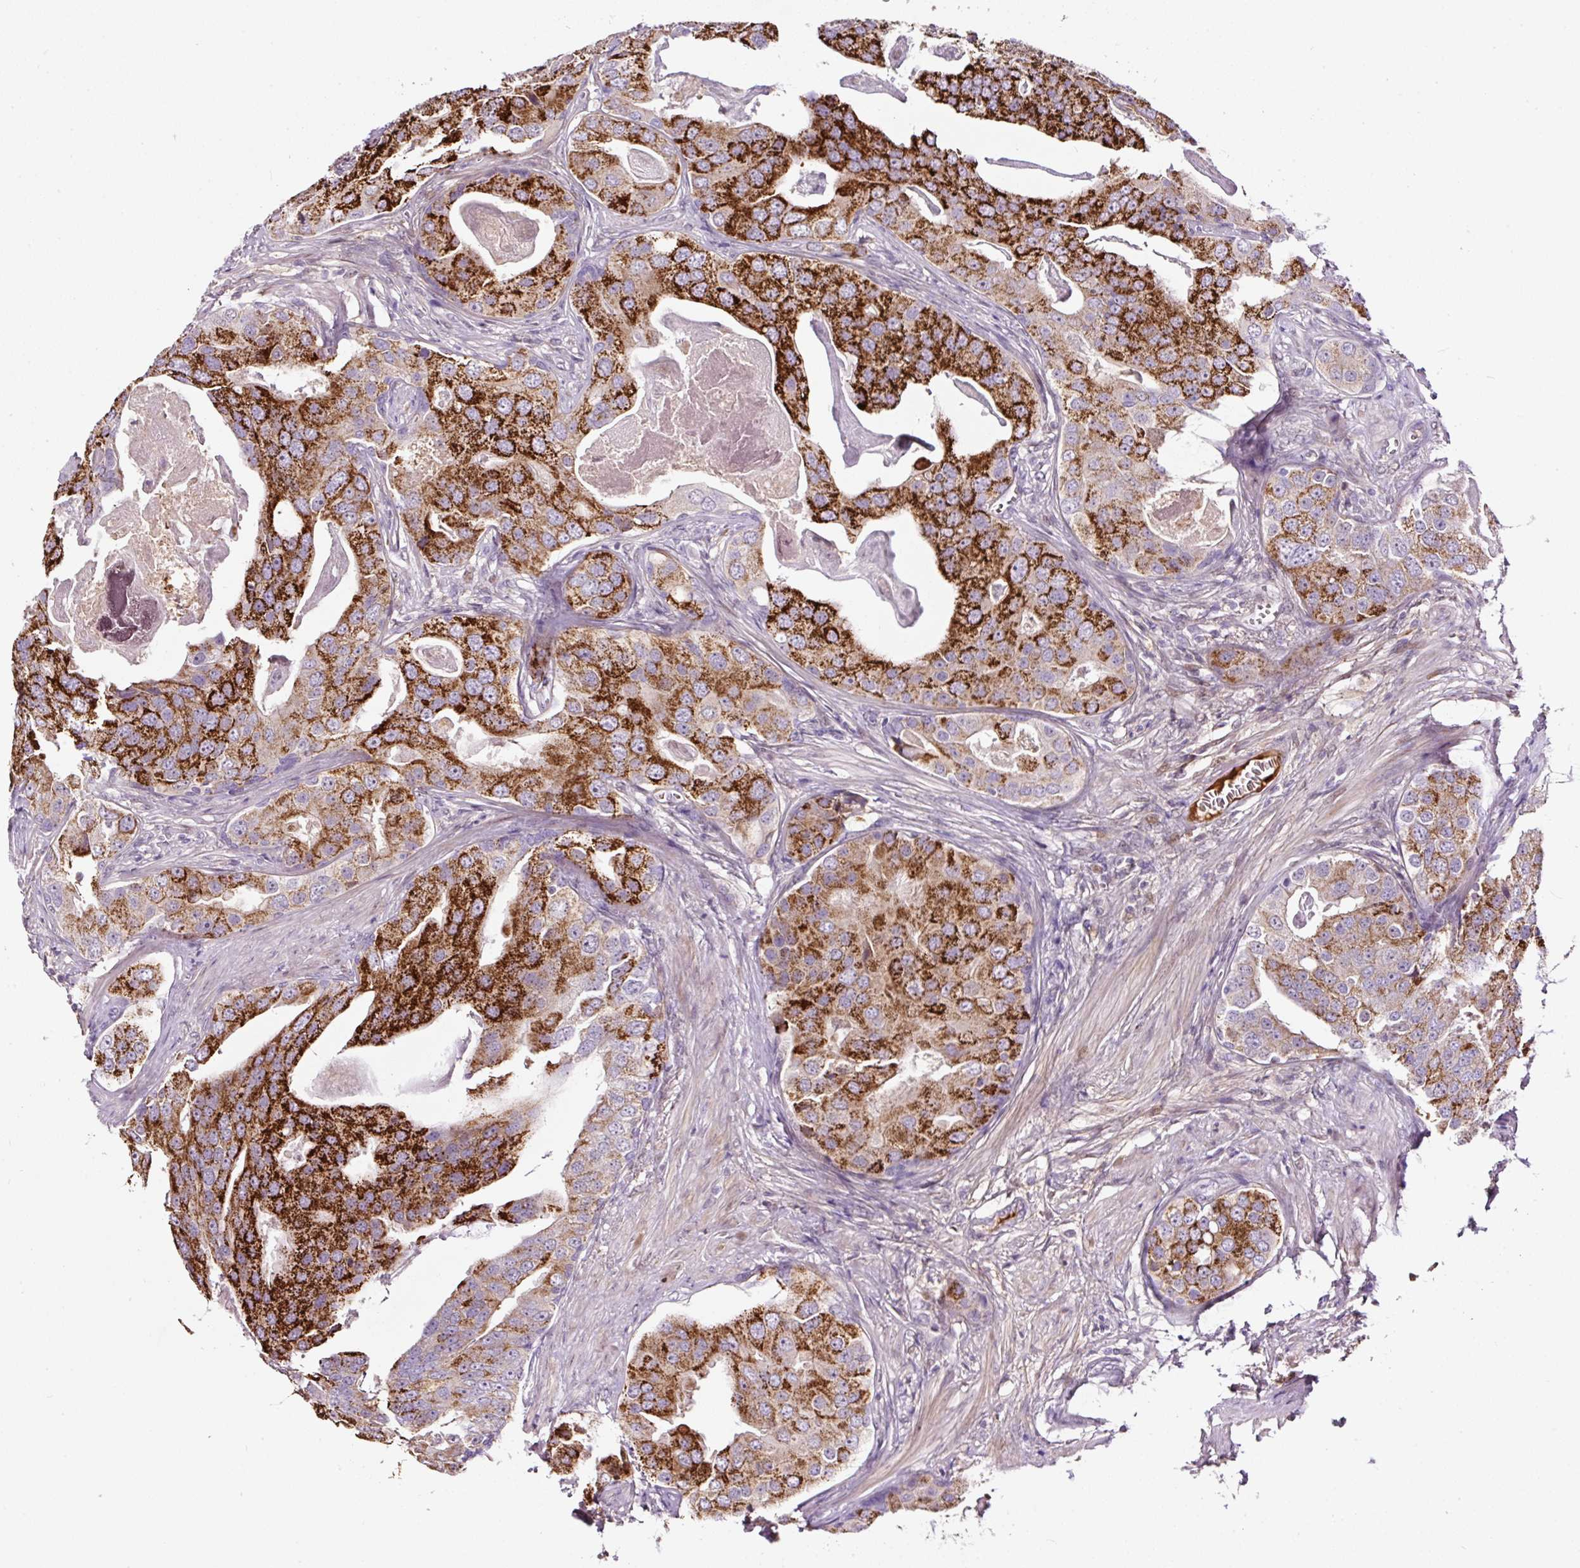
{"staining": {"intensity": "strong", "quantity": "25%-75%", "location": "cytoplasmic/membranous"}, "tissue": "prostate cancer", "cell_type": "Tumor cells", "image_type": "cancer", "snomed": [{"axis": "morphology", "description": "Adenocarcinoma, High grade"}, {"axis": "topography", "description": "Prostate"}], "caption": "Protein expression analysis of prostate cancer reveals strong cytoplasmic/membranous expression in about 25%-75% of tumor cells.", "gene": "LRRC24", "patient": {"sex": "male", "age": 71}}